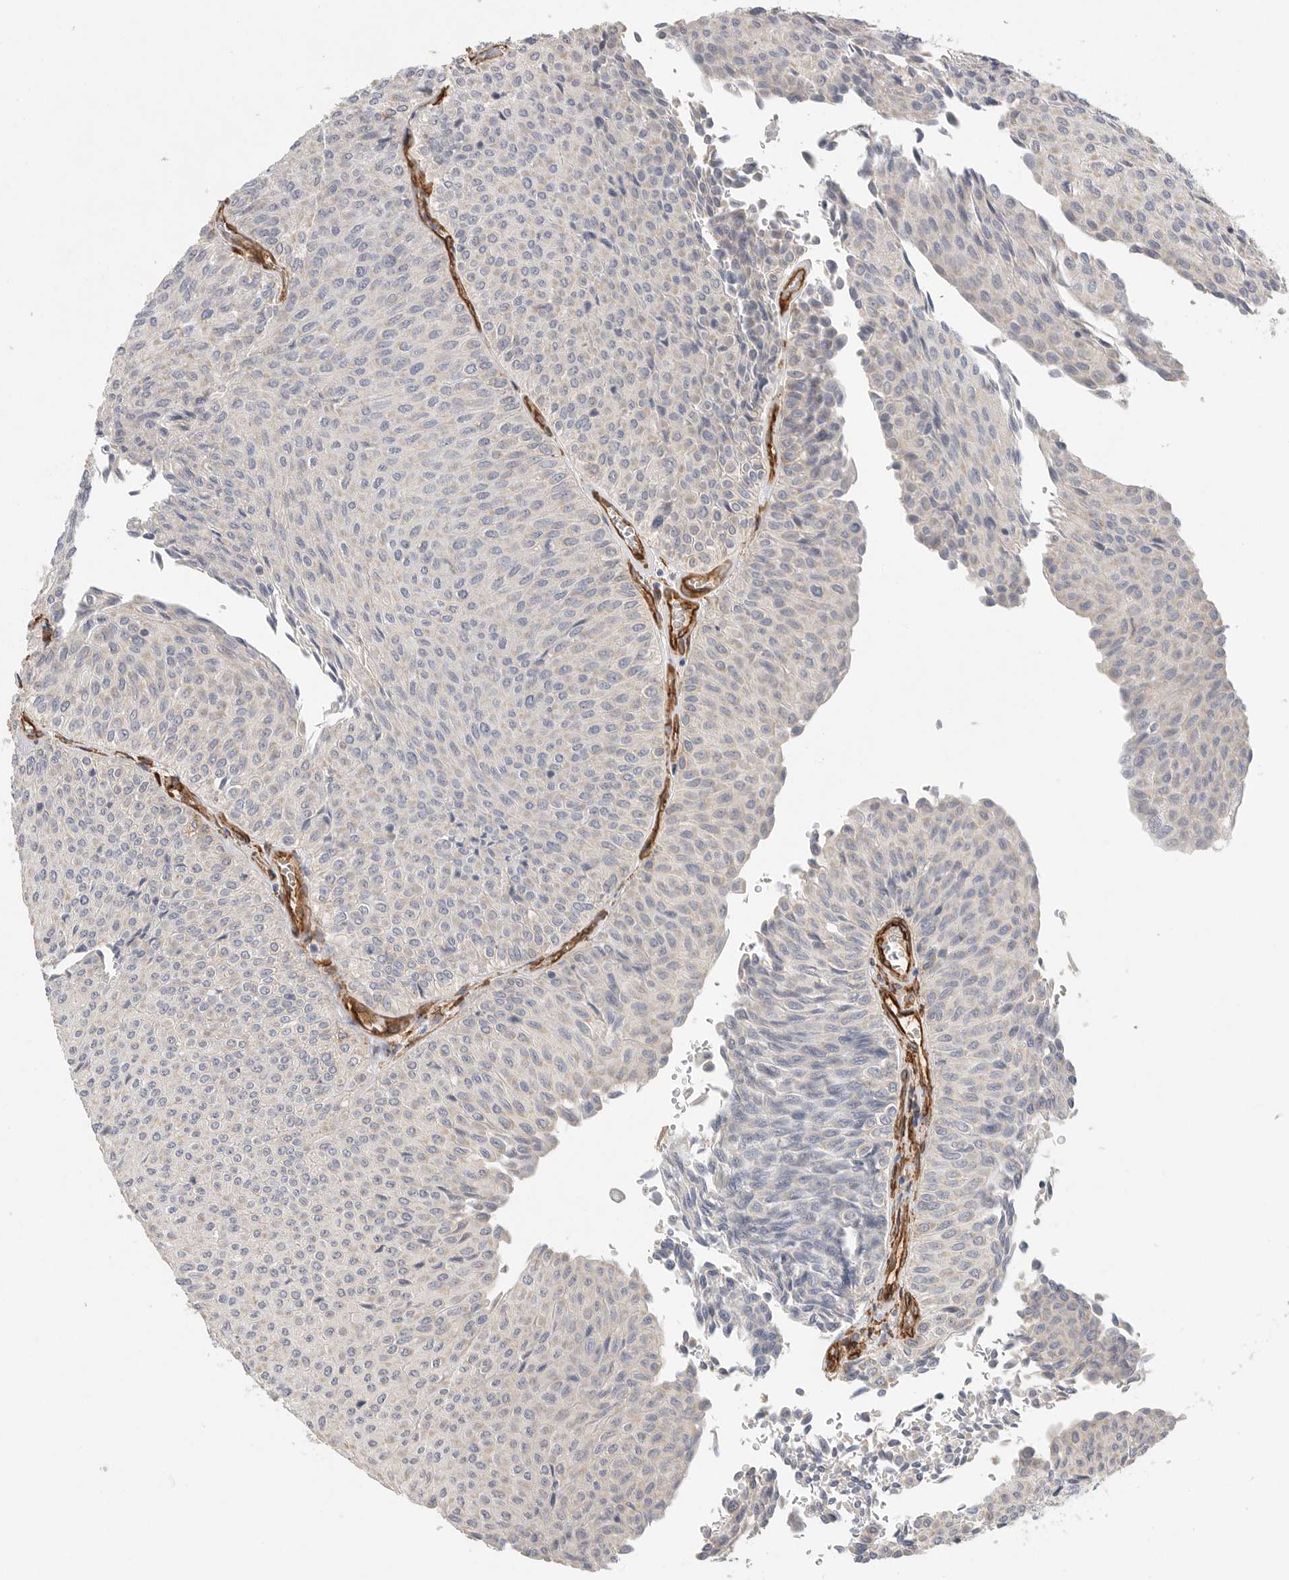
{"staining": {"intensity": "negative", "quantity": "none", "location": "none"}, "tissue": "urothelial cancer", "cell_type": "Tumor cells", "image_type": "cancer", "snomed": [{"axis": "morphology", "description": "Urothelial carcinoma, Low grade"}, {"axis": "topography", "description": "Urinary bladder"}], "caption": "Tumor cells are negative for protein expression in human urothelial carcinoma (low-grade).", "gene": "JMJD4", "patient": {"sex": "male", "age": 78}}